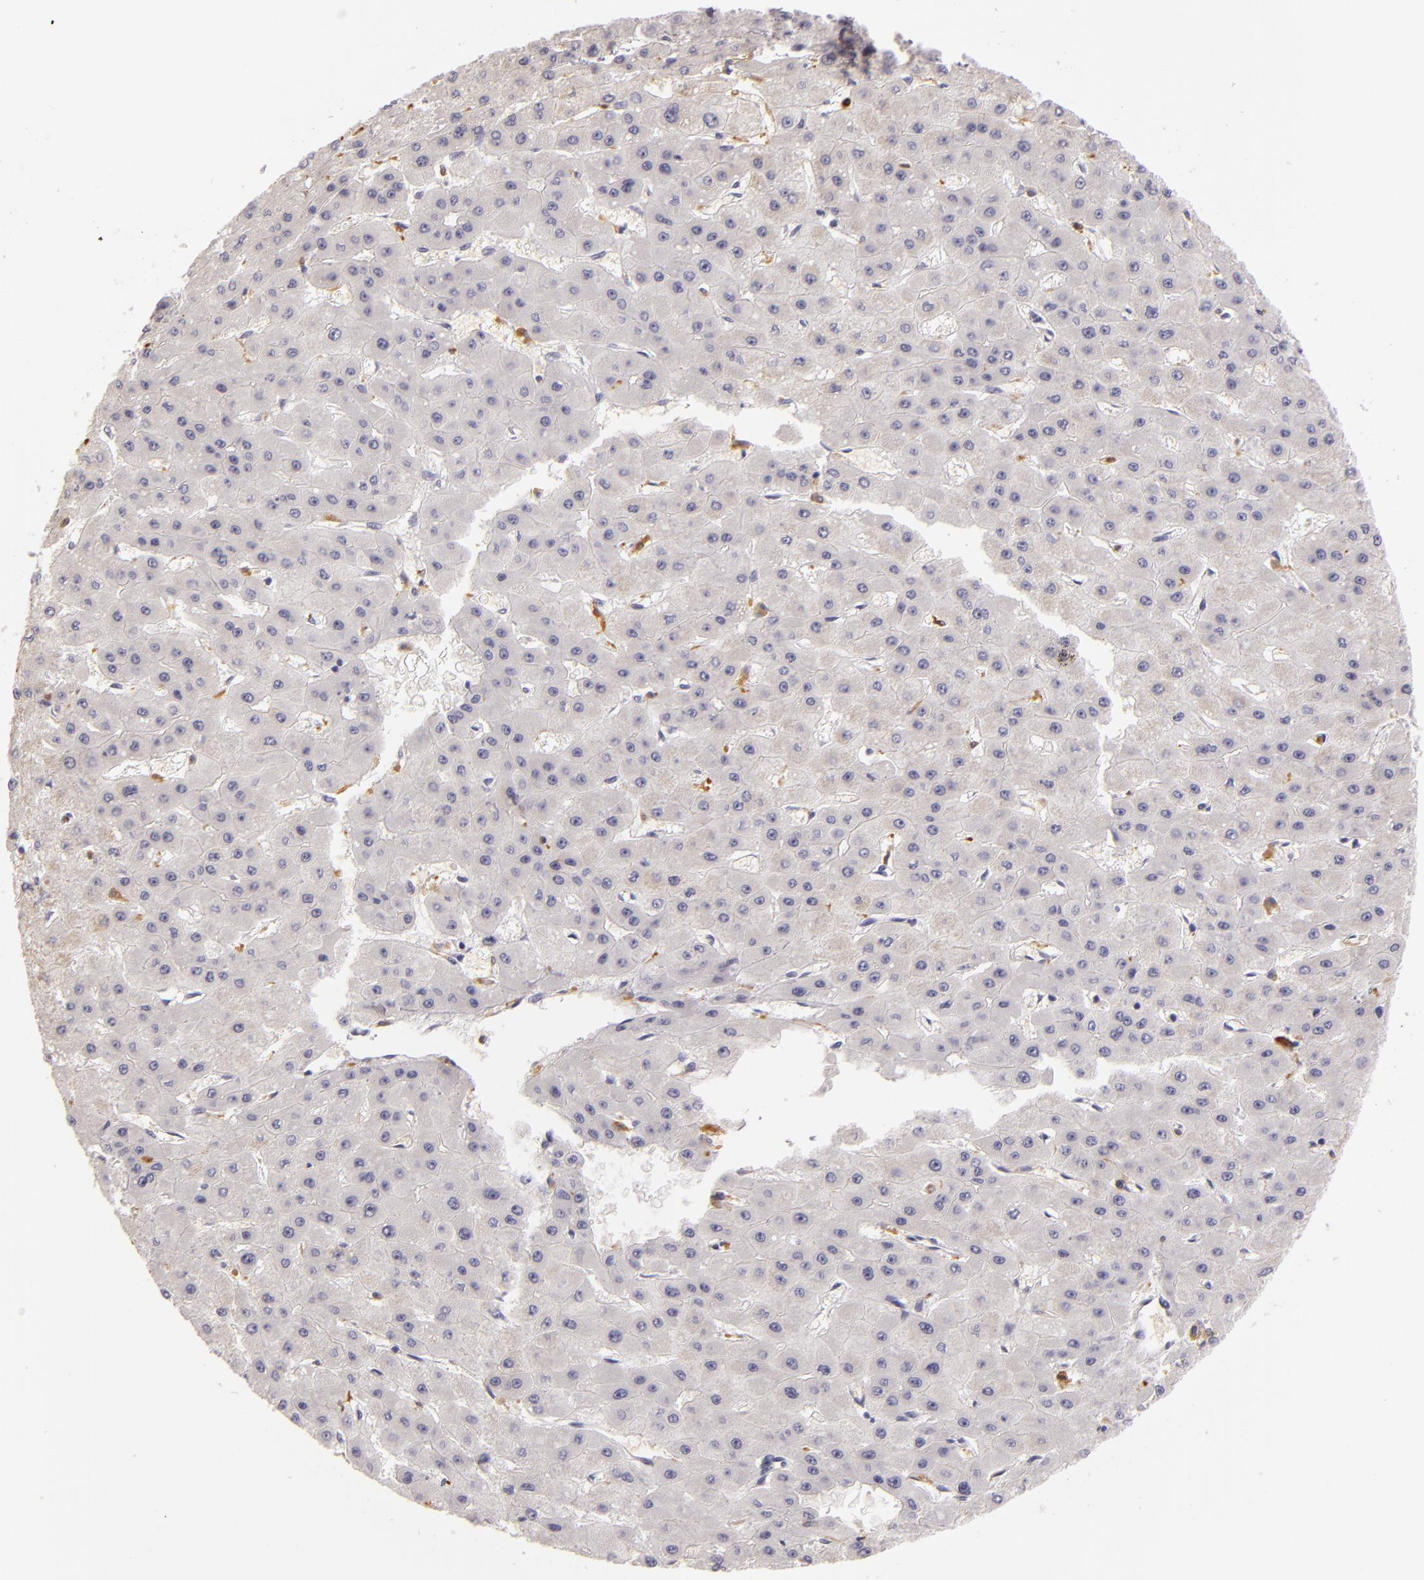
{"staining": {"intensity": "moderate", "quantity": "<25%", "location": "cytoplasmic/membranous"}, "tissue": "liver cancer", "cell_type": "Tumor cells", "image_type": "cancer", "snomed": [{"axis": "morphology", "description": "Carcinoma, Hepatocellular, NOS"}, {"axis": "topography", "description": "Liver"}], "caption": "Brown immunohistochemical staining in liver cancer (hepatocellular carcinoma) reveals moderate cytoplasmic/membranous staining in approximately <25% of tumor cells. (Stains: DAB (3,3'-diaminobenzidine) in brown, nuclei in blue, Microscopy: brightfield microscopy at high magnification).", "gene": "TLR8", "patient": {"sex": "female", "age": 52}}